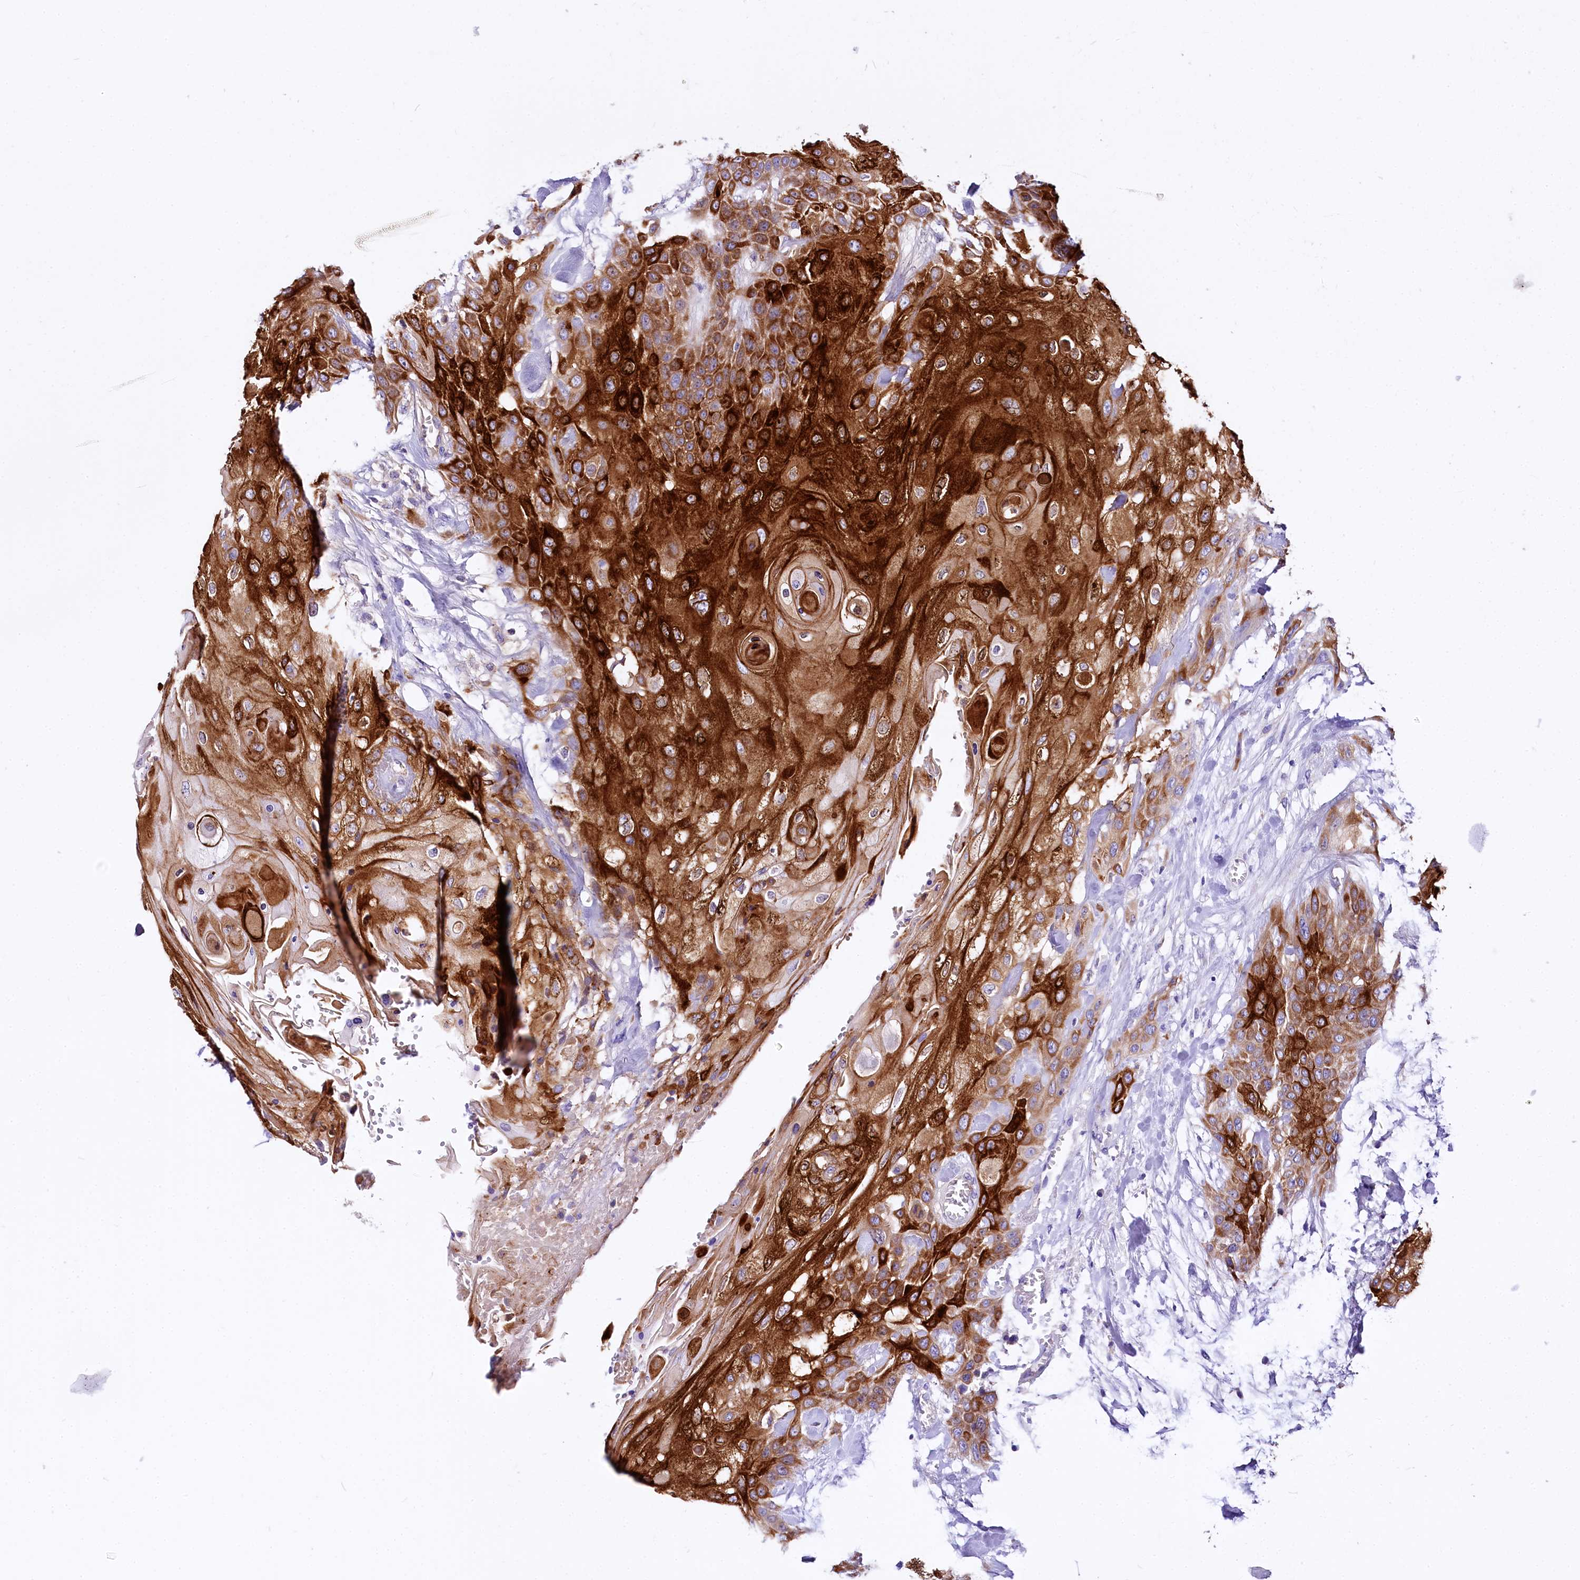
{"staining": {"intensity": "strong", "quantity": ">75%", "location": "cytoplasmic/membranous"}, "tissue": "head and neck cancer", "cell_type": "Tumor cells", "image_type": "cancer", "snomed": [{"axis": "morphology", "description": "Squamous cell carcinoma, NOS"}, {"axis": "topography", "description": "Head-Neck"}], "caption": "This photomicrograph demonstrates head and neck cancer stained with immunohistochemistry (IHC) to label a protein in brown. The cytoplasmic/membranous of tumor cells show strong positivity for the protein. Nuclei are counter-stained blue.", "gene": "A2ML1", "patient": {"sex": "female", "age": 43}}